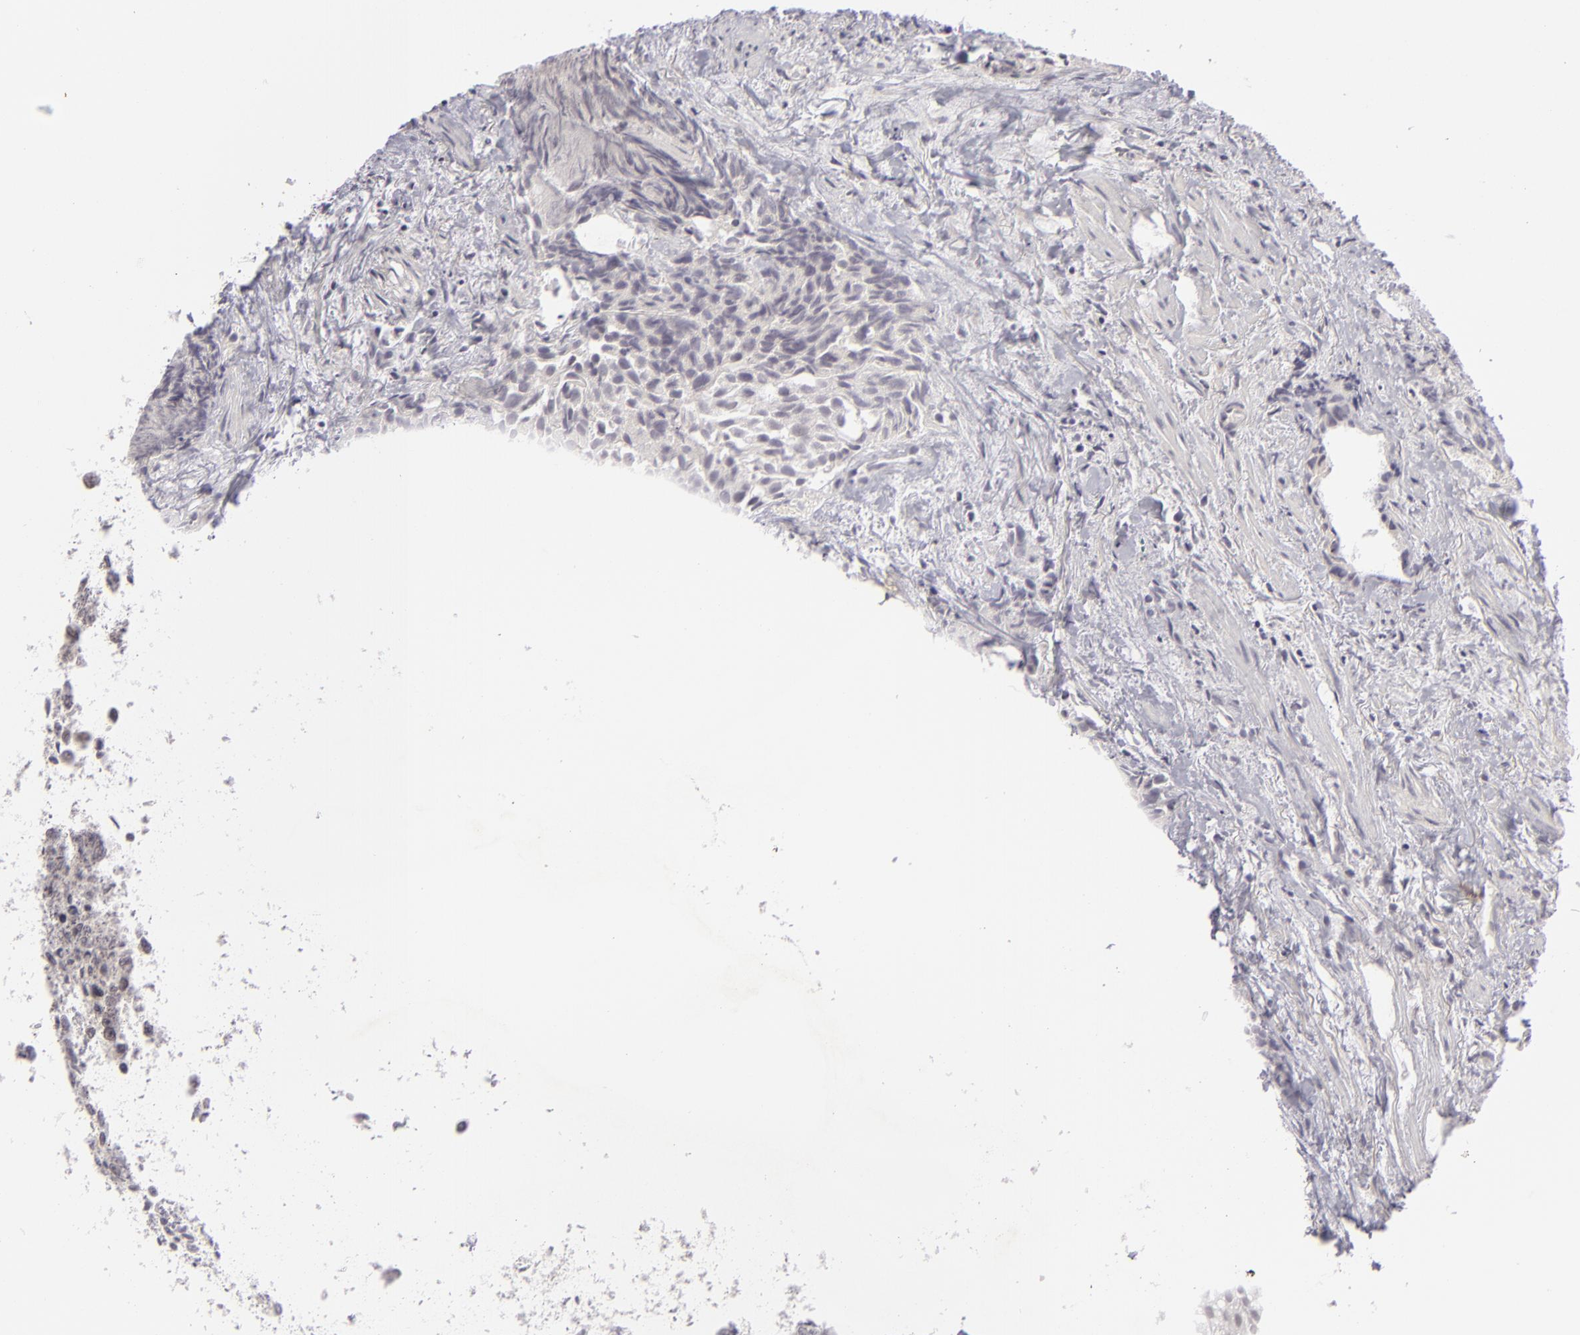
{"staining": {"intensity": "negative", "quantity": "none", "location": "none"}, "tissue": "urothelial cancer", "cell_type": "Tumor cells", "image_type": "cancer", "snomed": [{"axis": "morphology", "description": "Urothelial carcinoma, High grade"}, {"axis": "topography", "description": "Urinary bladder"}], "caption": "The histopathology image displays no significant staining in tumor cells of high-grade urothelial carcinoma. (Brightfield microscopy of DAB immunohistochemistry (IHC) at high magnification).", "gene": "DLG3", "patient": {"sex": "female", "age": 78}}